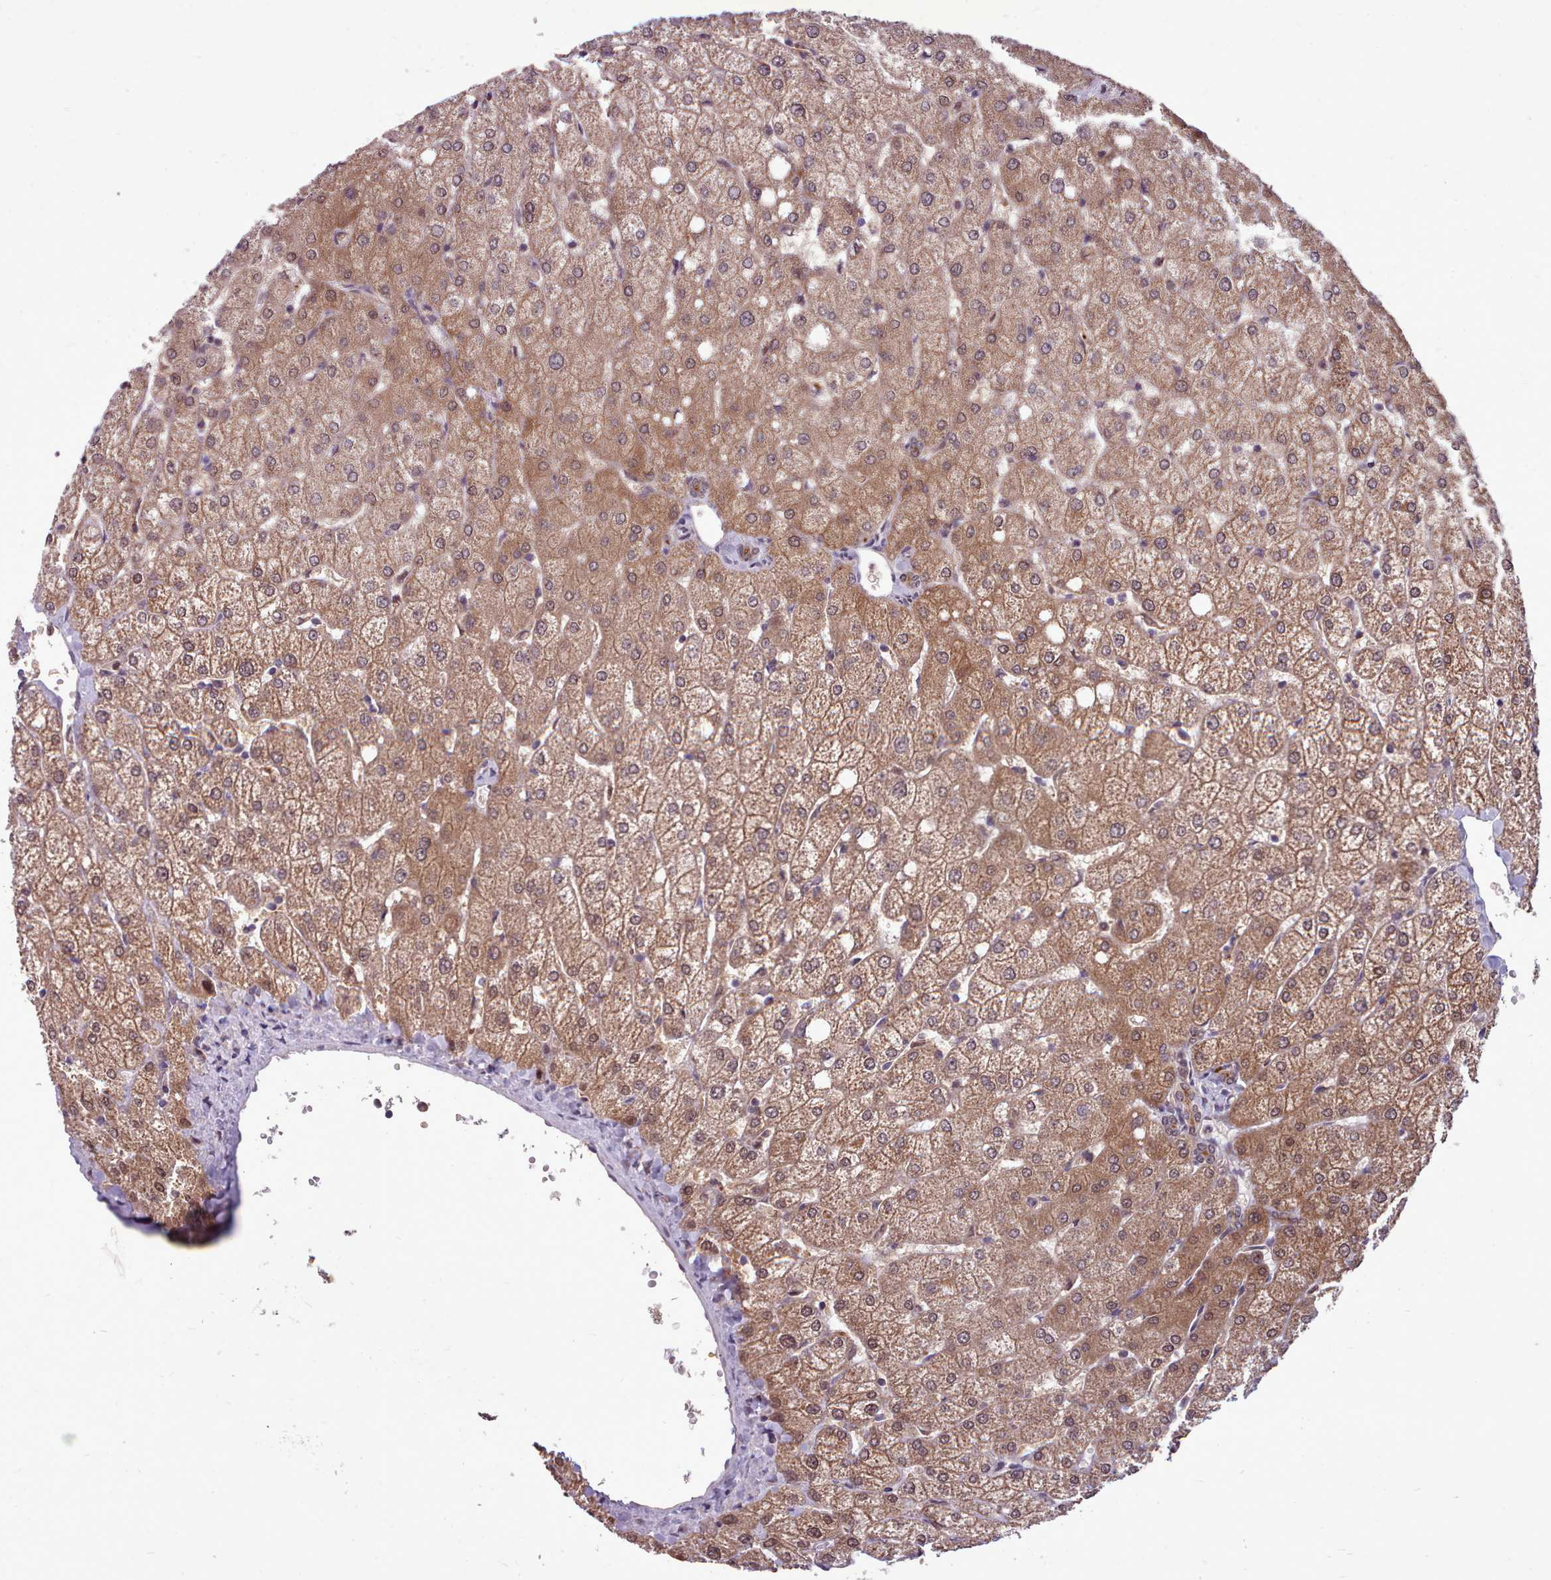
{"staining": {"intensity": "weak", "quantity": "25%-75%", "location": "cytoplasmic/membranous"}, "tissue": "liver", "cell_type": "Cholangiocytes", "image_type": "normal", "snomed": [{"axis": "morphology", "description": "Normal tissue, NOS"}, {"axis": "topography", "description": "Liver"}], "caption": "Immunohistochemistry (IHC) micrograph of benign human liver stained for a protein (brown), which shows low levels of weak cytoplasmic/membranous positivity in approximately 25%-75% of cholangiocytes.", "gene": "AHCY", "patient": {"sex": "female", "age": 54}}